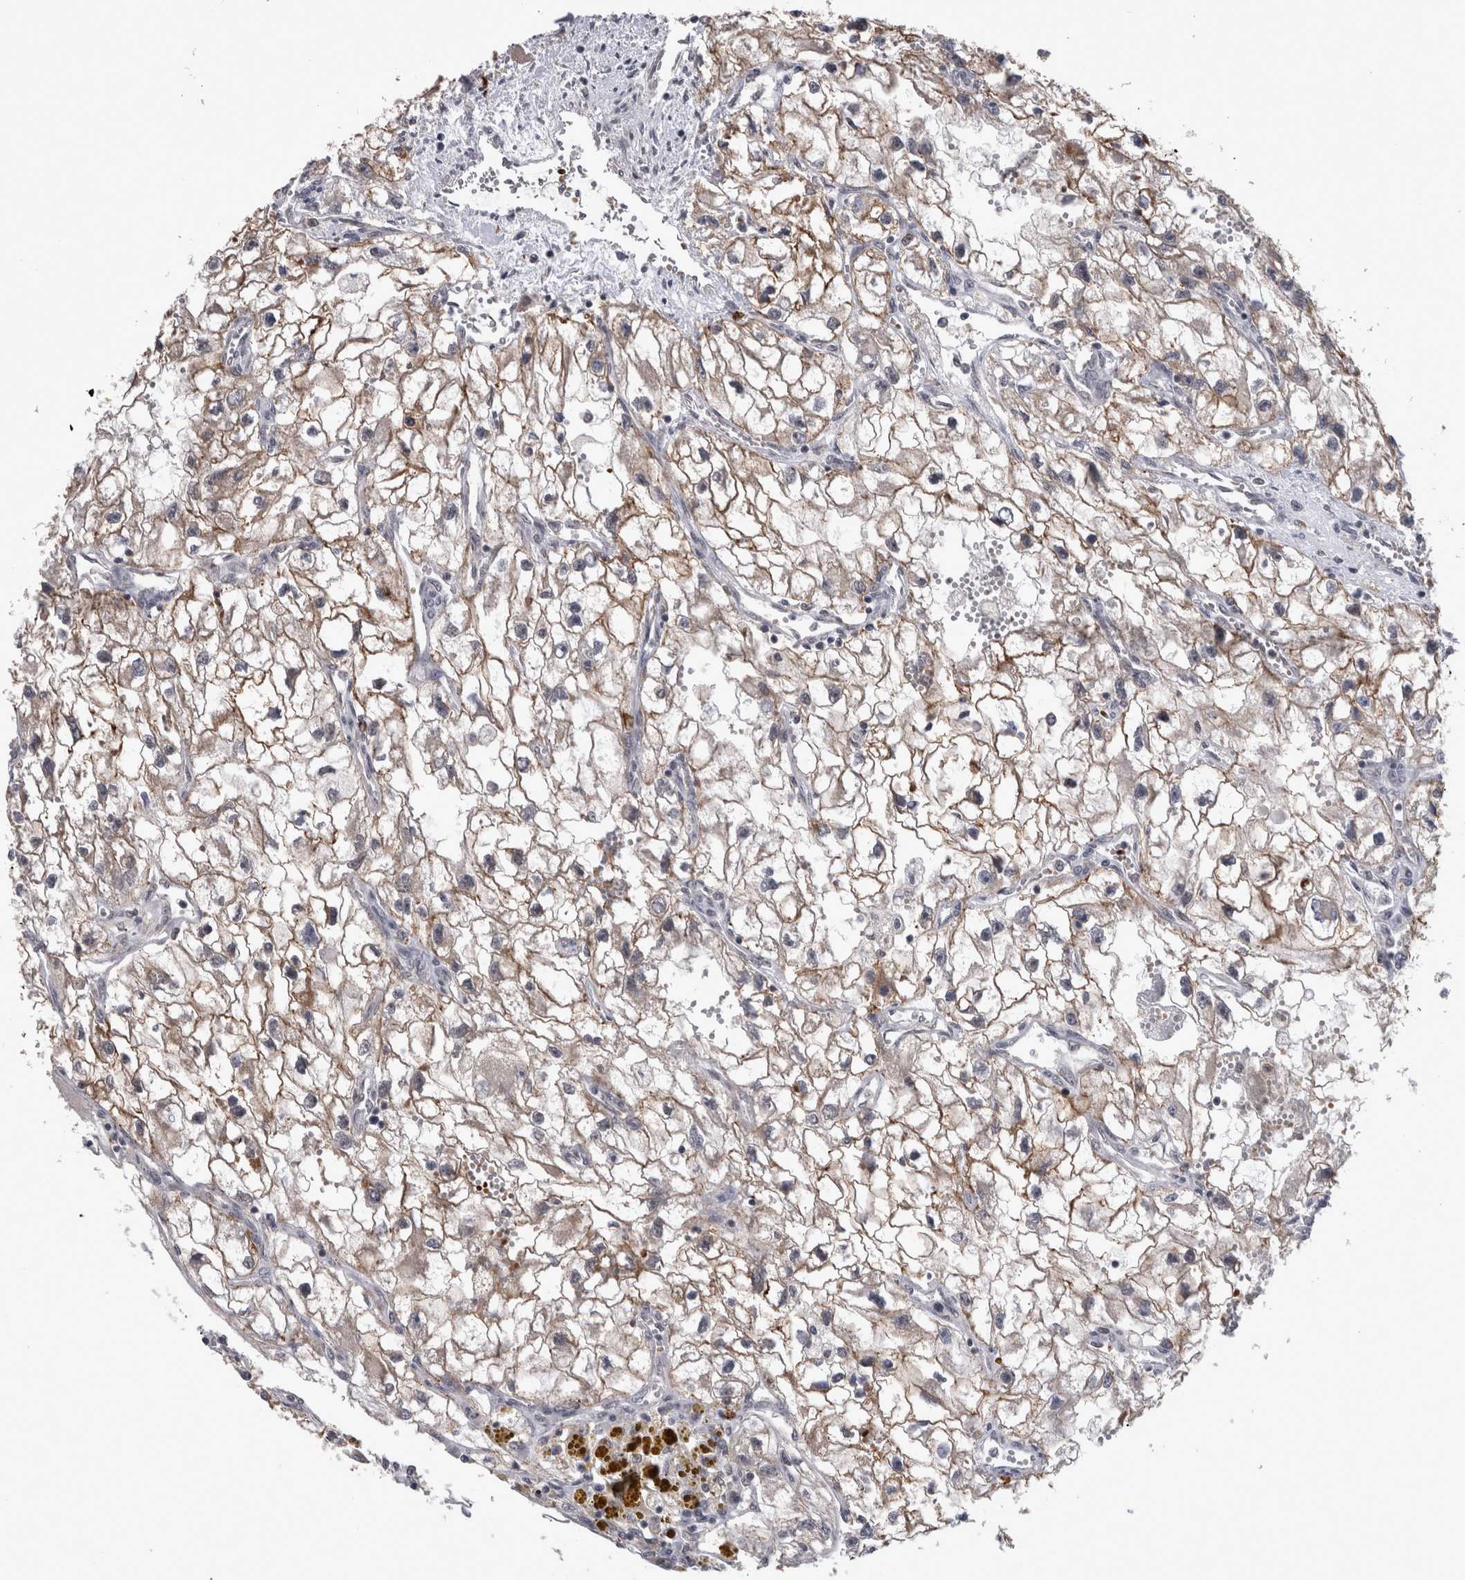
{"staining": {"intensity": "moderate", "quantity": ">75%", "location": "cytoplasmic/membranous"}, "tissue": "renal cancer", "cell_type": "Tumor cells", "image_type": "cancer", "snomed": [{"axis": "morphology", "description": "Adenocarcinoma, NOS"}, {"axis": "topography", "description": "Kidney"}], "caption": "Immunohistochemistry image of renal adenocarcinoma stained for a protein (brown), which reveals medium levels of moderate cytoplasmic/membranous staining in about >75% of tumor cells.", "gene": "PEBP4", "patient": {"sex": "female", "age": 70}}